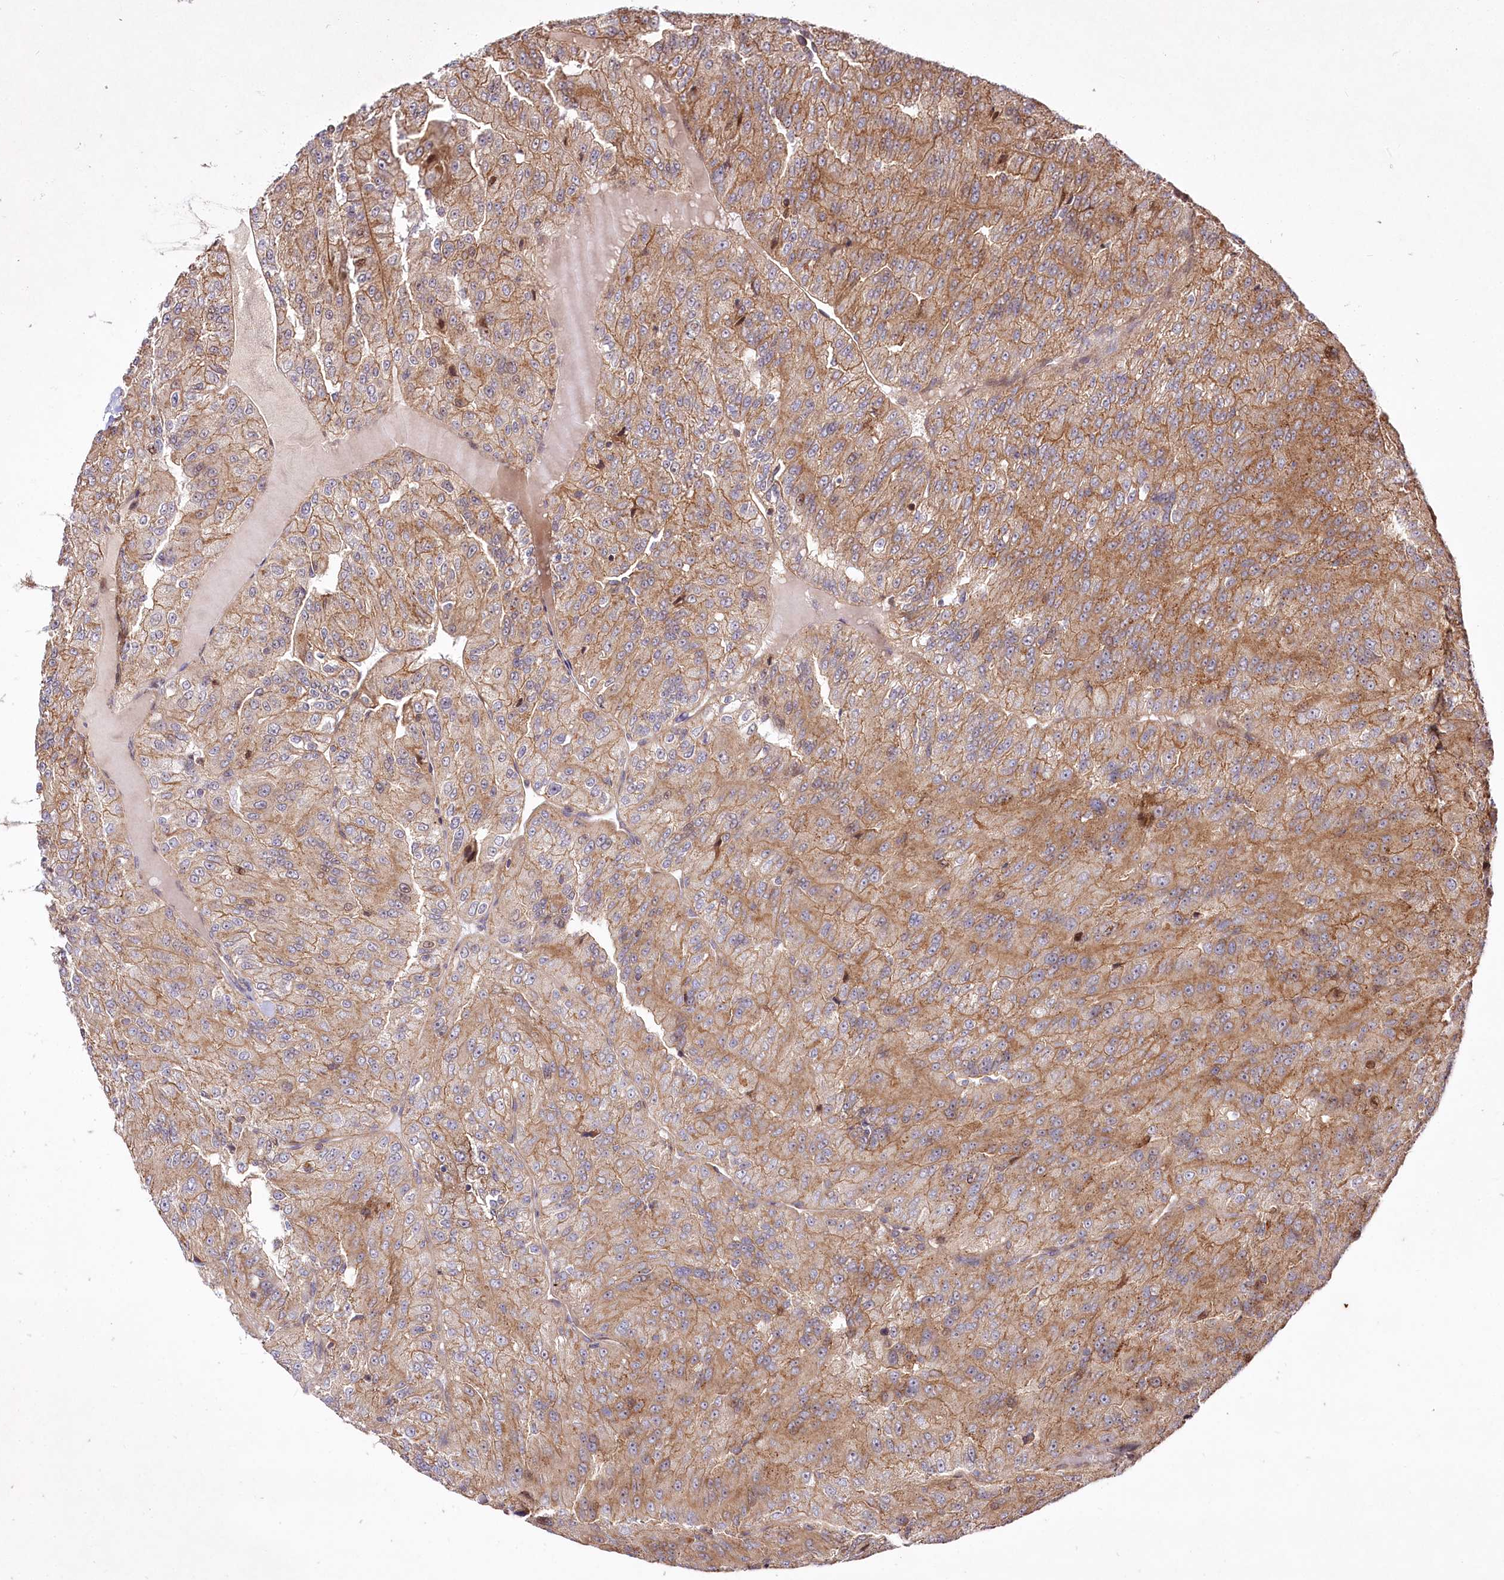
{"staining": {"intensity": "moderate", "quantity": ">75%", "location": "cytoplasmic/membranous"}, "tissue": "renal cancer", "cell_type": "Tumor cells", "image_type": "cancer", "snomed": [{"axis": "morphology", "description": "Adenocarcinoma, NOS"}, {"axis": "topography", "description": "Kidney"}], "caption": "Renal cancer (adenocarcinoma) stained for a protein reveals moderate cytoplasmic/membranous positivity in tumor cells.", "gene": "ZFYVE27", "patient": {"sex": "female", "age": 63}}